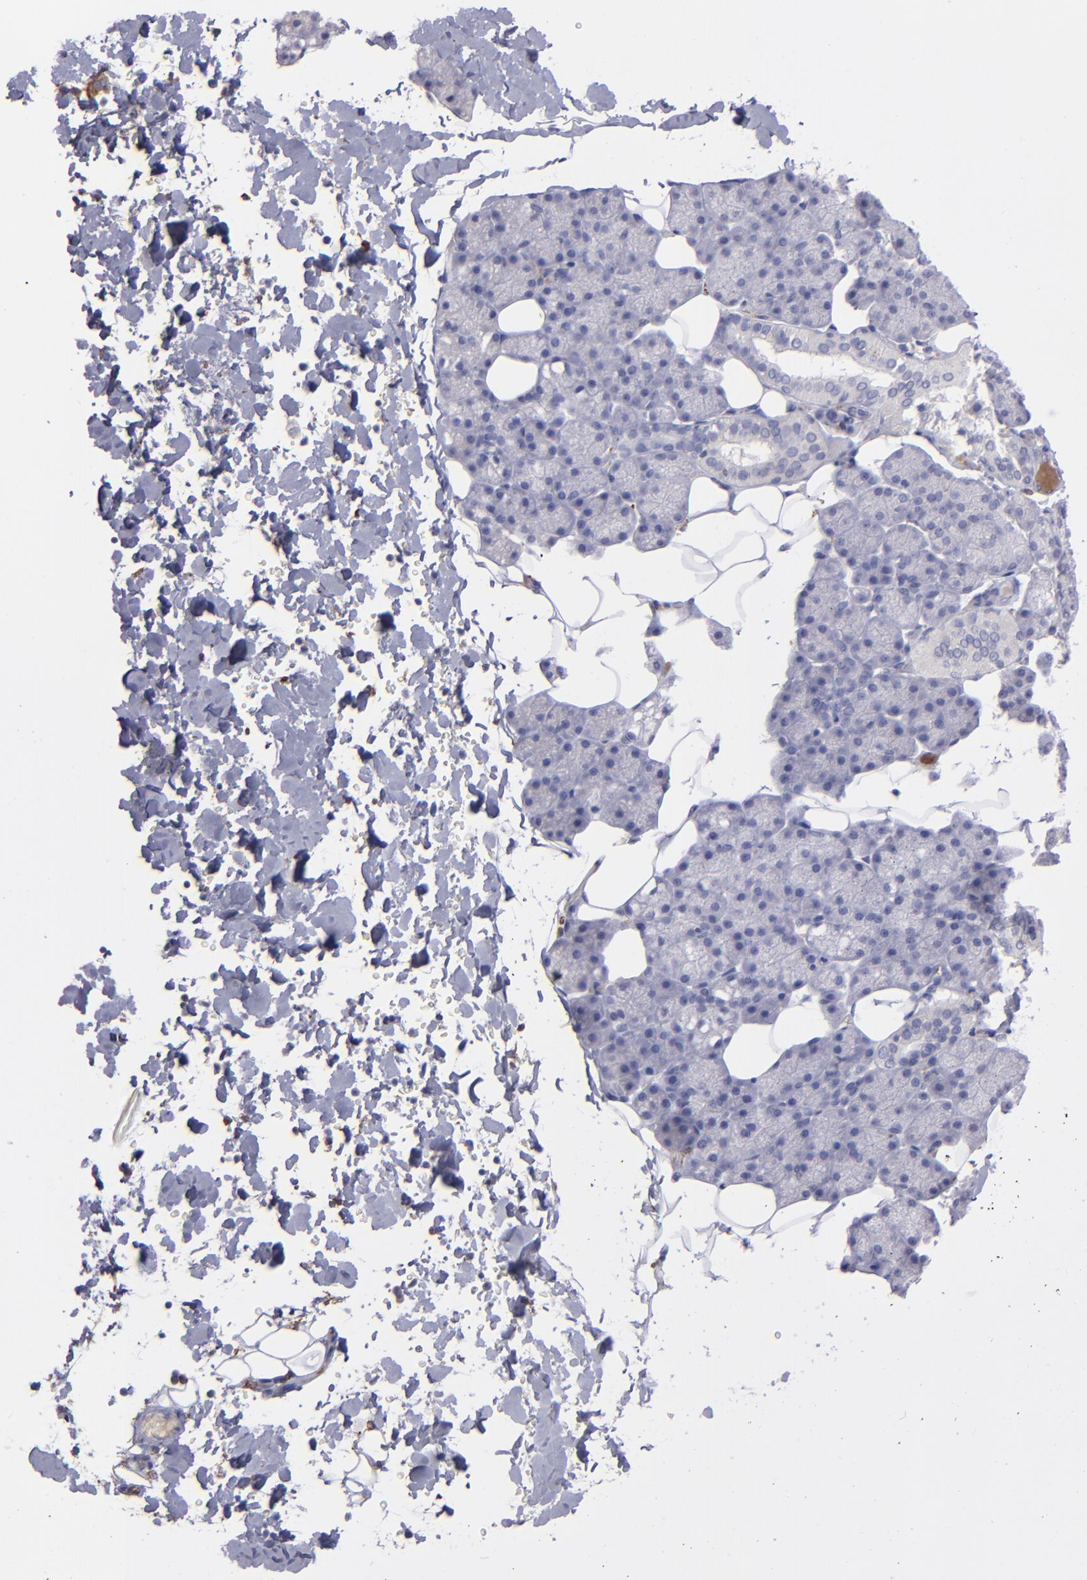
{"staining": {"intensity": "negative", "quantity": "none", "location": "none"}, "tissue": "salivary gland", "cell_type": "Glandular cells", "image_type": "normal", "snomed": [{"axis": "morphology", "description": "Normal tissue, NOS"}, {"axis": "topography", "description": "Lymph node"}, {"axis": "topography", "description": "Salivary gland"}], "caption": "Immunohistochemistry (IHC) micrograph of unremarkable salivary gland: human salivary gland stained with DAB shows no significant protein staining in glandular cells.", "gene": "C1QA", "patient": {"sex": "male", "age": 8}}